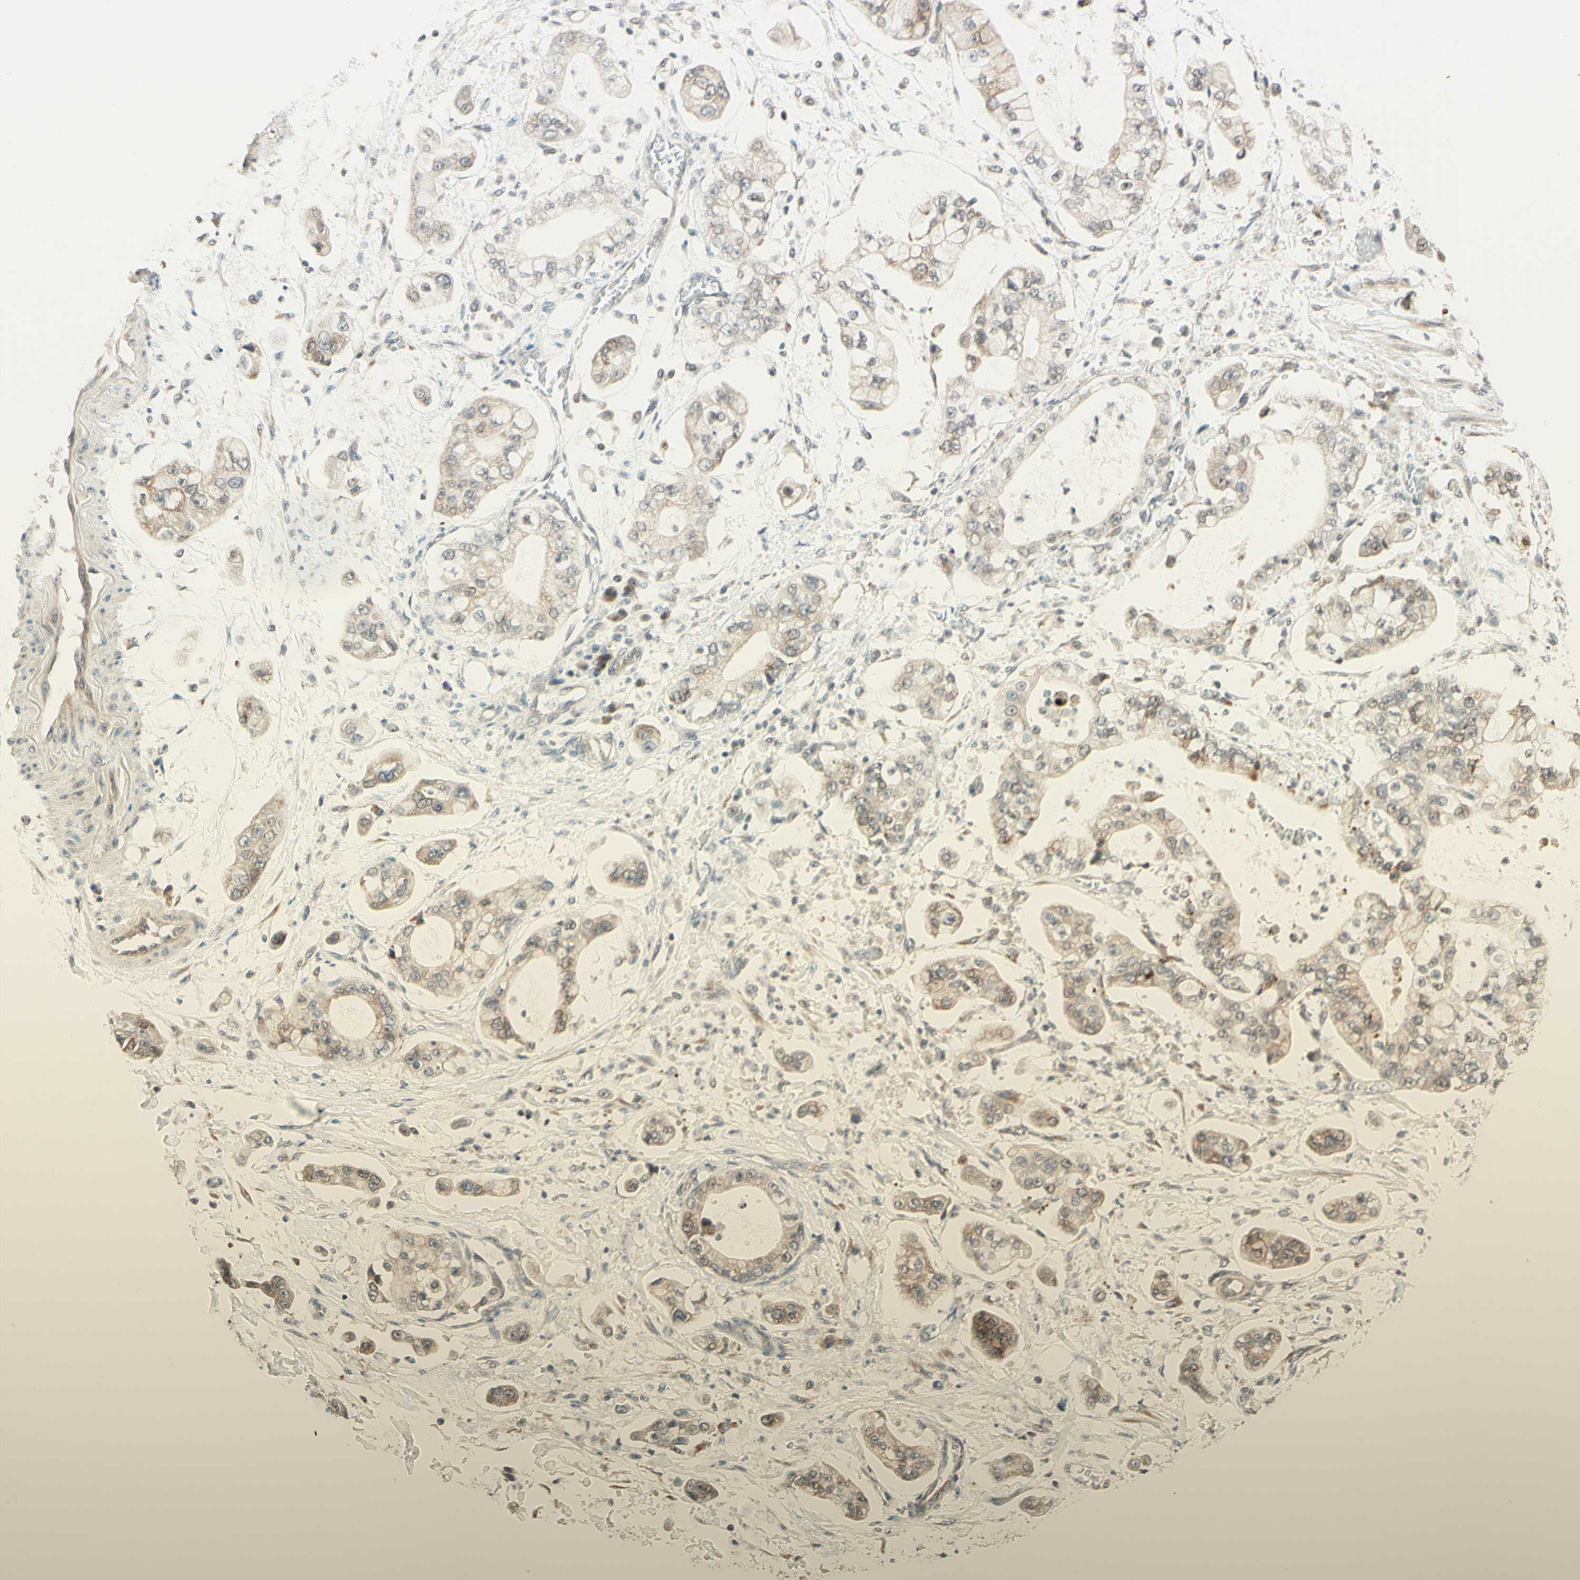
{"staining": {"intensity": "weak", "quantity": ">75%", "location": "cytoplasmic/membranous"}, "tissue": "stomach cancer", "cell_type": "Tumor cells", "image_type": "cancer", "snomed": [{"axis": "morphology", "description": "Adenocarcinoma, NOS"}, {"axis": "topography", "description": "Stomach"}], "caption": "This is a photomicrograph of immunohistochemistry staining of stomach adenocarcinoma, which shows weak expression in the cytoplasmic/membranous of tumor cells.", "gene": "ZW10", "patient": {"sex": "male", "age": 76}}